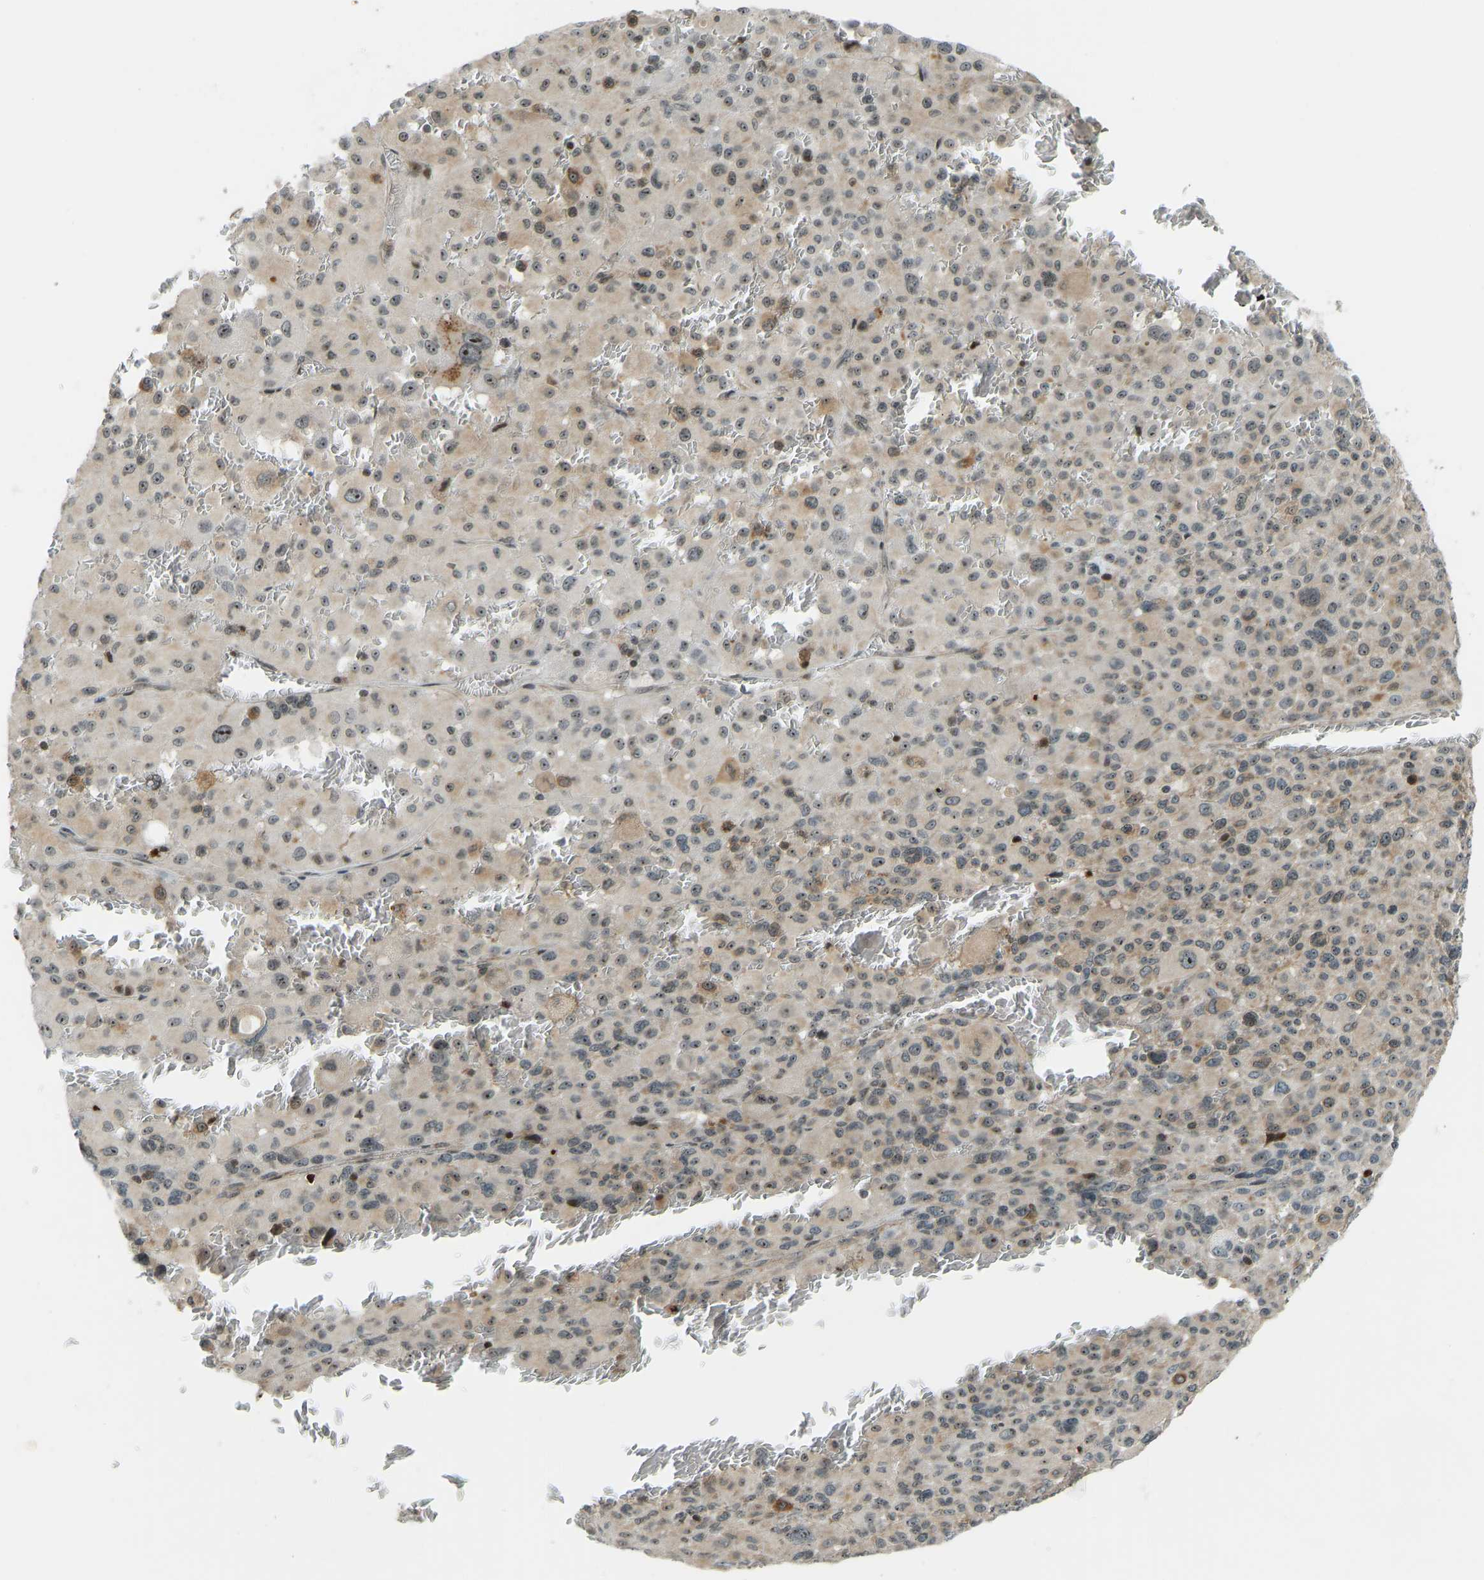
{"staining": {"intensity": "weak", "quantity": "25%-75%", "location": "cytoplasmic/membranous,nuclear"}, "tissue": "melanoma", "cell_type": "Tumor cells", "image_type": "cancer", "snomed": [{"axis": "morphology", "description": "Malignant melanoma, Metastatic site"}, {"axis": "topography", "description": "Skin"}], "caption": "DAB immunohistochemical staining of human melanoma demonstrates weak cytoplasmic/membranous and nuclear protein positivity in approximately 25%-75% of tumor cells.", "gene": "SVOPL", "patient": {"sex": "female", "age": 74}}